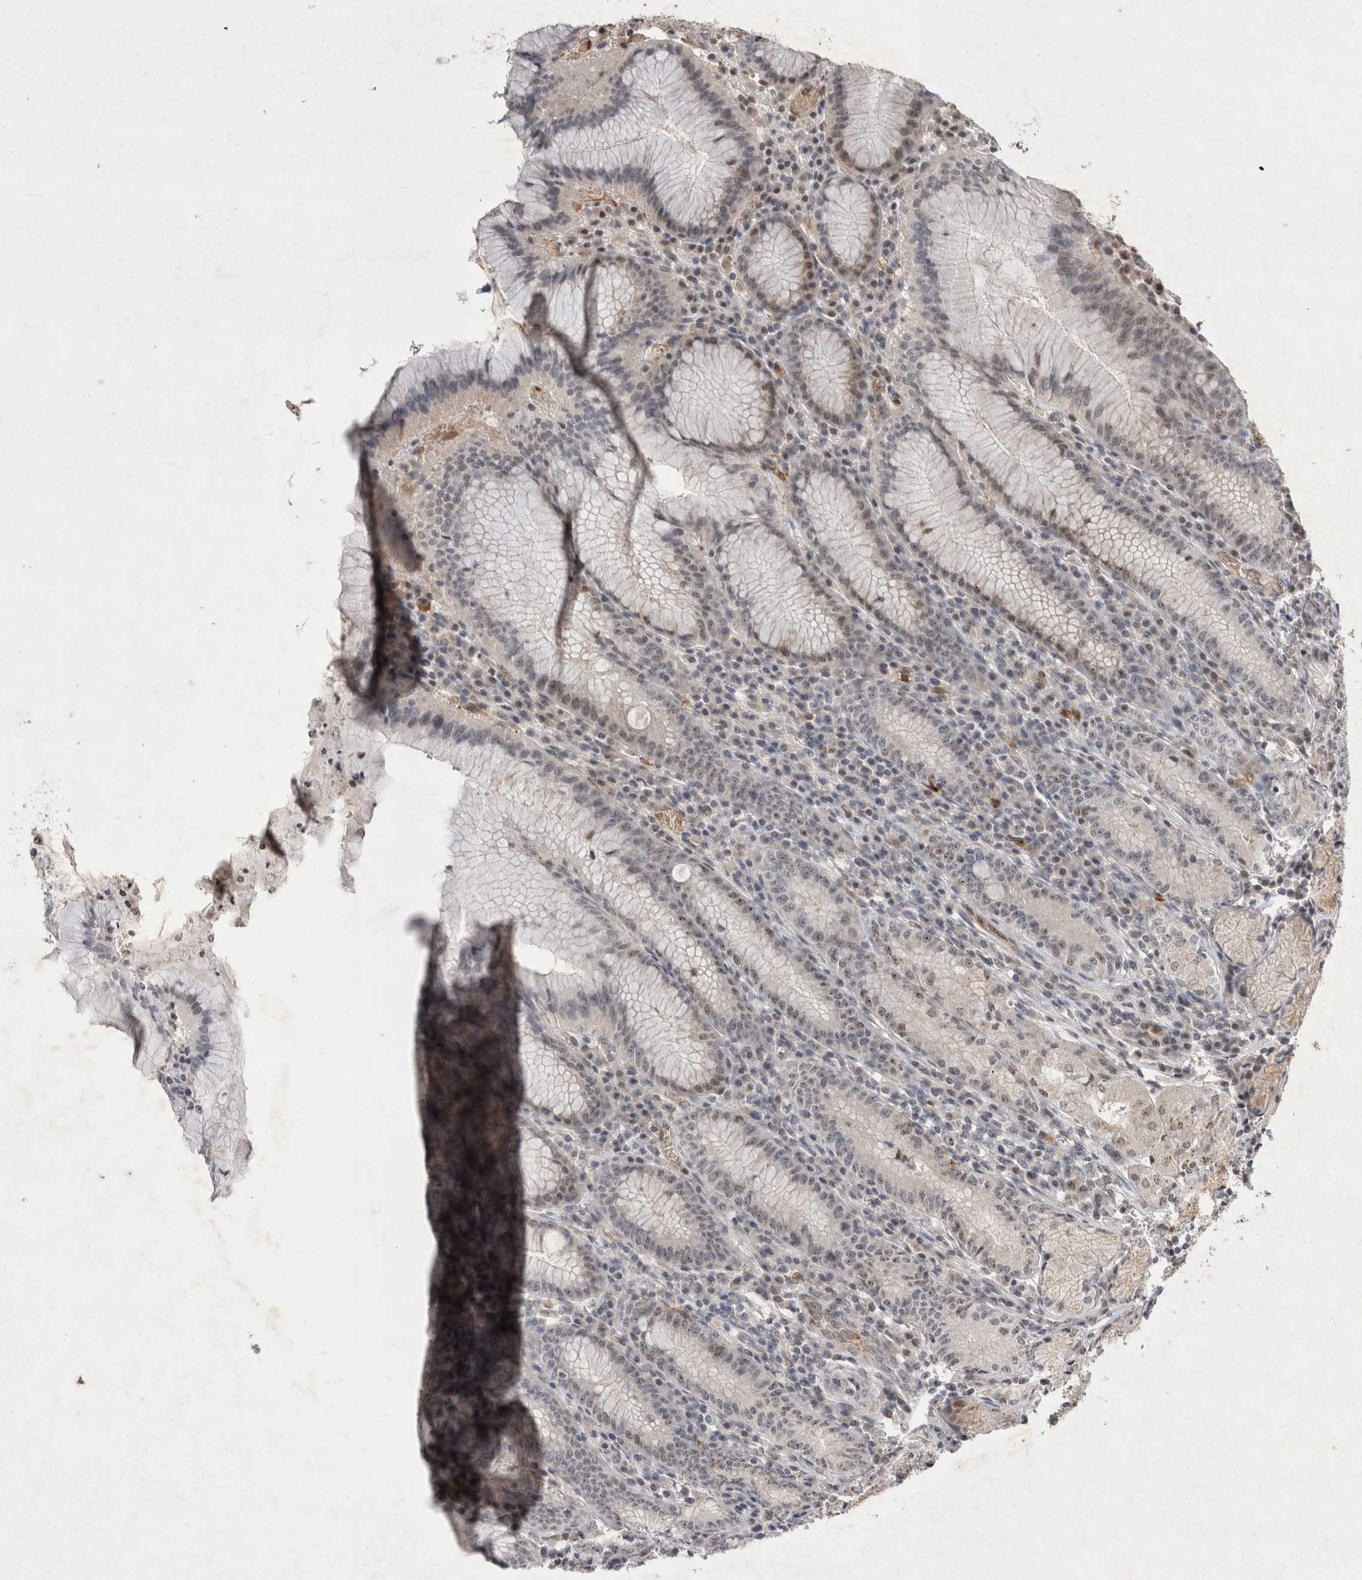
{"staining": {"intensity": "weak", "quantity": "25%-75%", "location": "nuclear"}, "tissue": "stomach", "cell_type": "Glandular cells", "image_type": "normal", "snomed": [{"axis": "morphology", "description": "Normal tissue, NOS"}, {"axis": "topography", "description": "Stomach"}], "caption": "A brown stain highlights weak nuclear positivity of a protein in glandular cells of unremarkable human stomach. (Brightfield microscopy of DAB IHC at high magnification).", "gene": "STK11", "patient": {"sex": "male", "age": 55}}